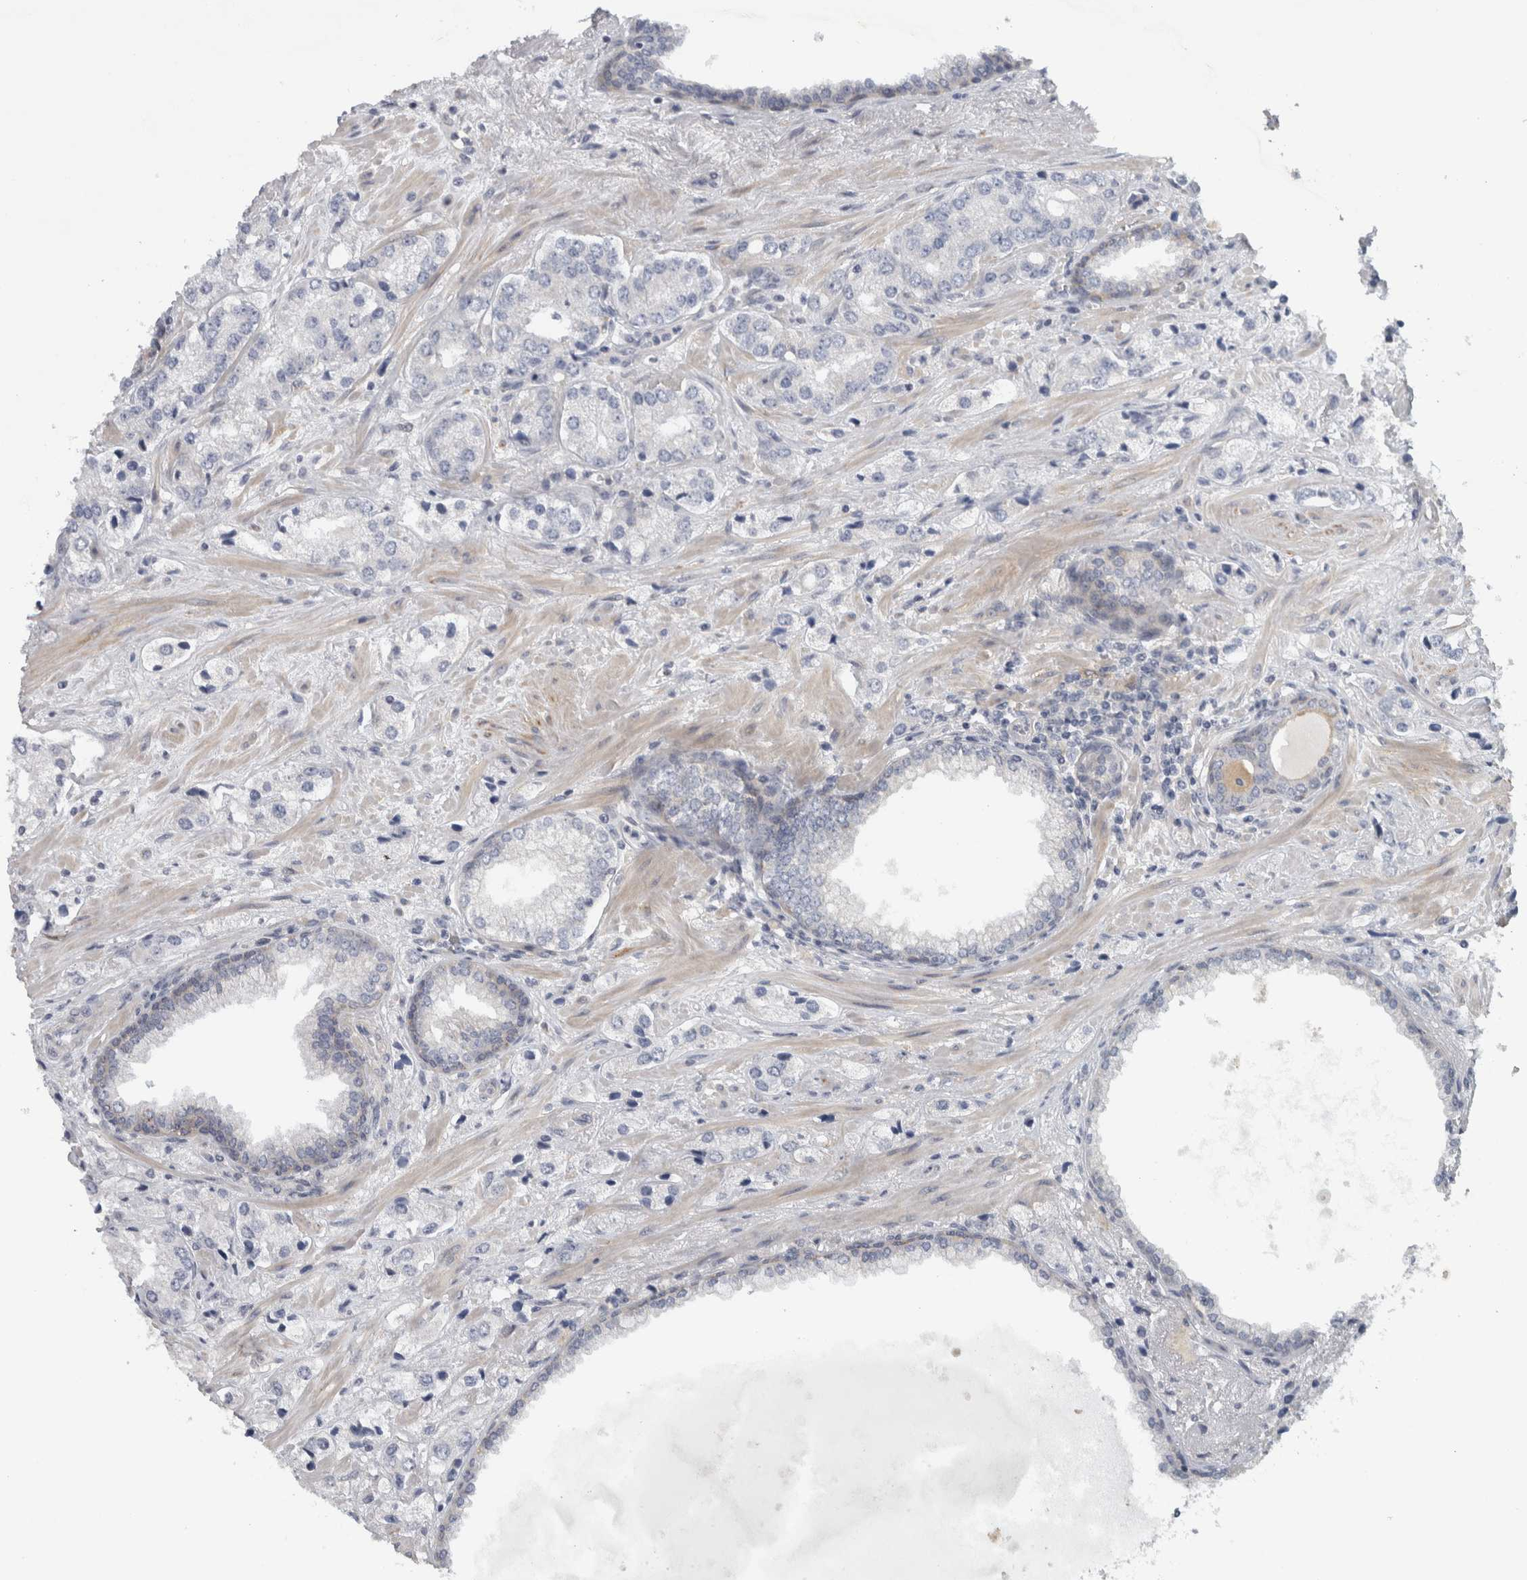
{"staining": {"intensity": "negative", "quantity": "none", "location": "none"}, "tissue": "prostate cancer", "cell_type": "Tumor cells", "image_type": "cancer", "snomed": [{"axis": "morphology", "description": "Adenocarcinoma, High grade"}, {"axis": "topography", "description": "Prostate"}], "caption": "This histopathology image is of prostate adenocarcinoma (high-grade) stained with IHC to label a protein in brown with the nuclei are counter-stained blue. There is no expression in tumor cells.", "gene": "ZNF804B", "patient": {"sex": "male", "age": 66}}